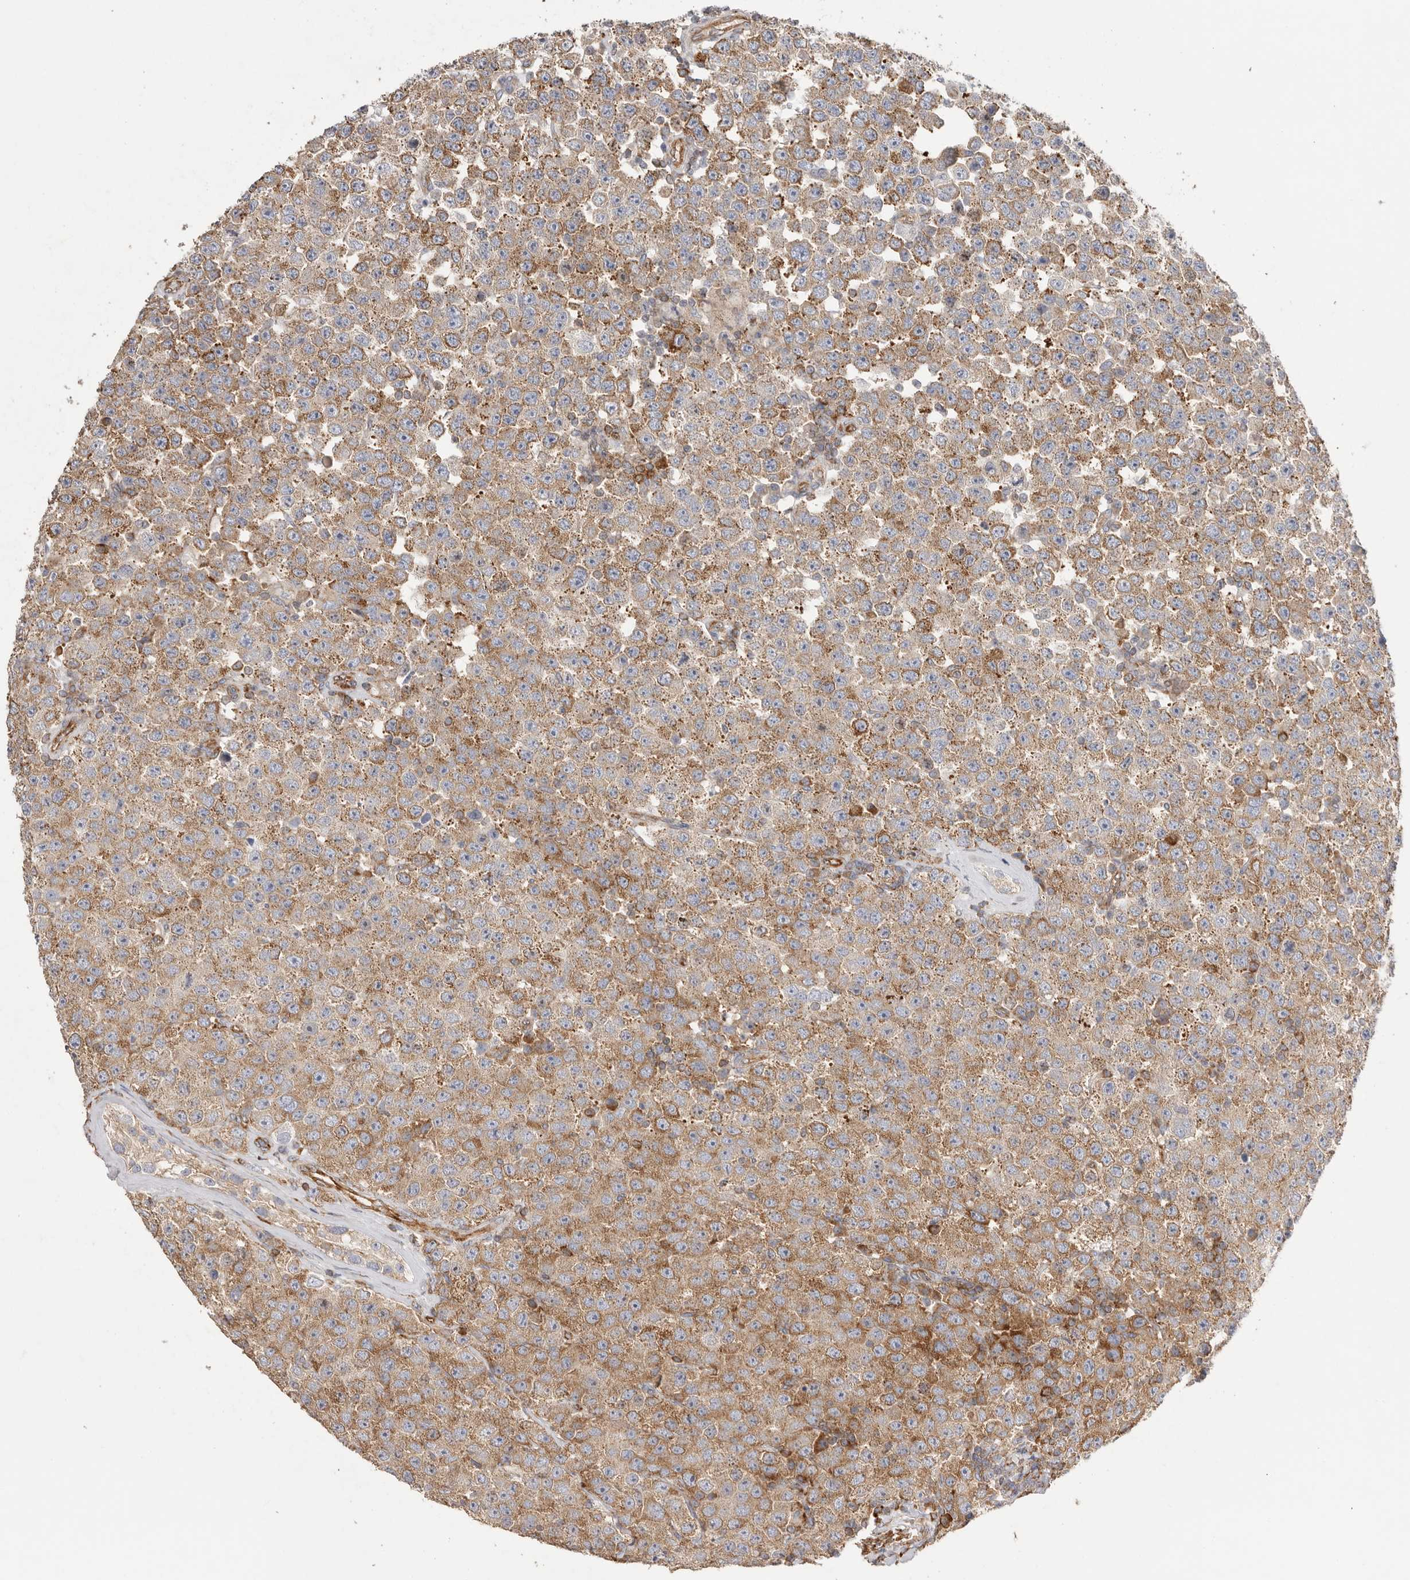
{"staining": {"intensity": "moderate", "quantity": ">75%", "location": "cytoplasmic/membranous"}, "tissue": "testis cancer", "cell_type": "Tumor cells", "image_type": "cancer", "snomed": [{"axis": "morphology", "description": "Seminoma, NOS"}, {"axis": "topography", "description": "Testis"}], "caption": "This is an image of immunohistochemistry staining of testis cancer, which shows moderate positivity in the cytoplasmic/membranous of tumor cells.", "gene": "SERBP1", "patient": {"sex": "male", "age": 28}}